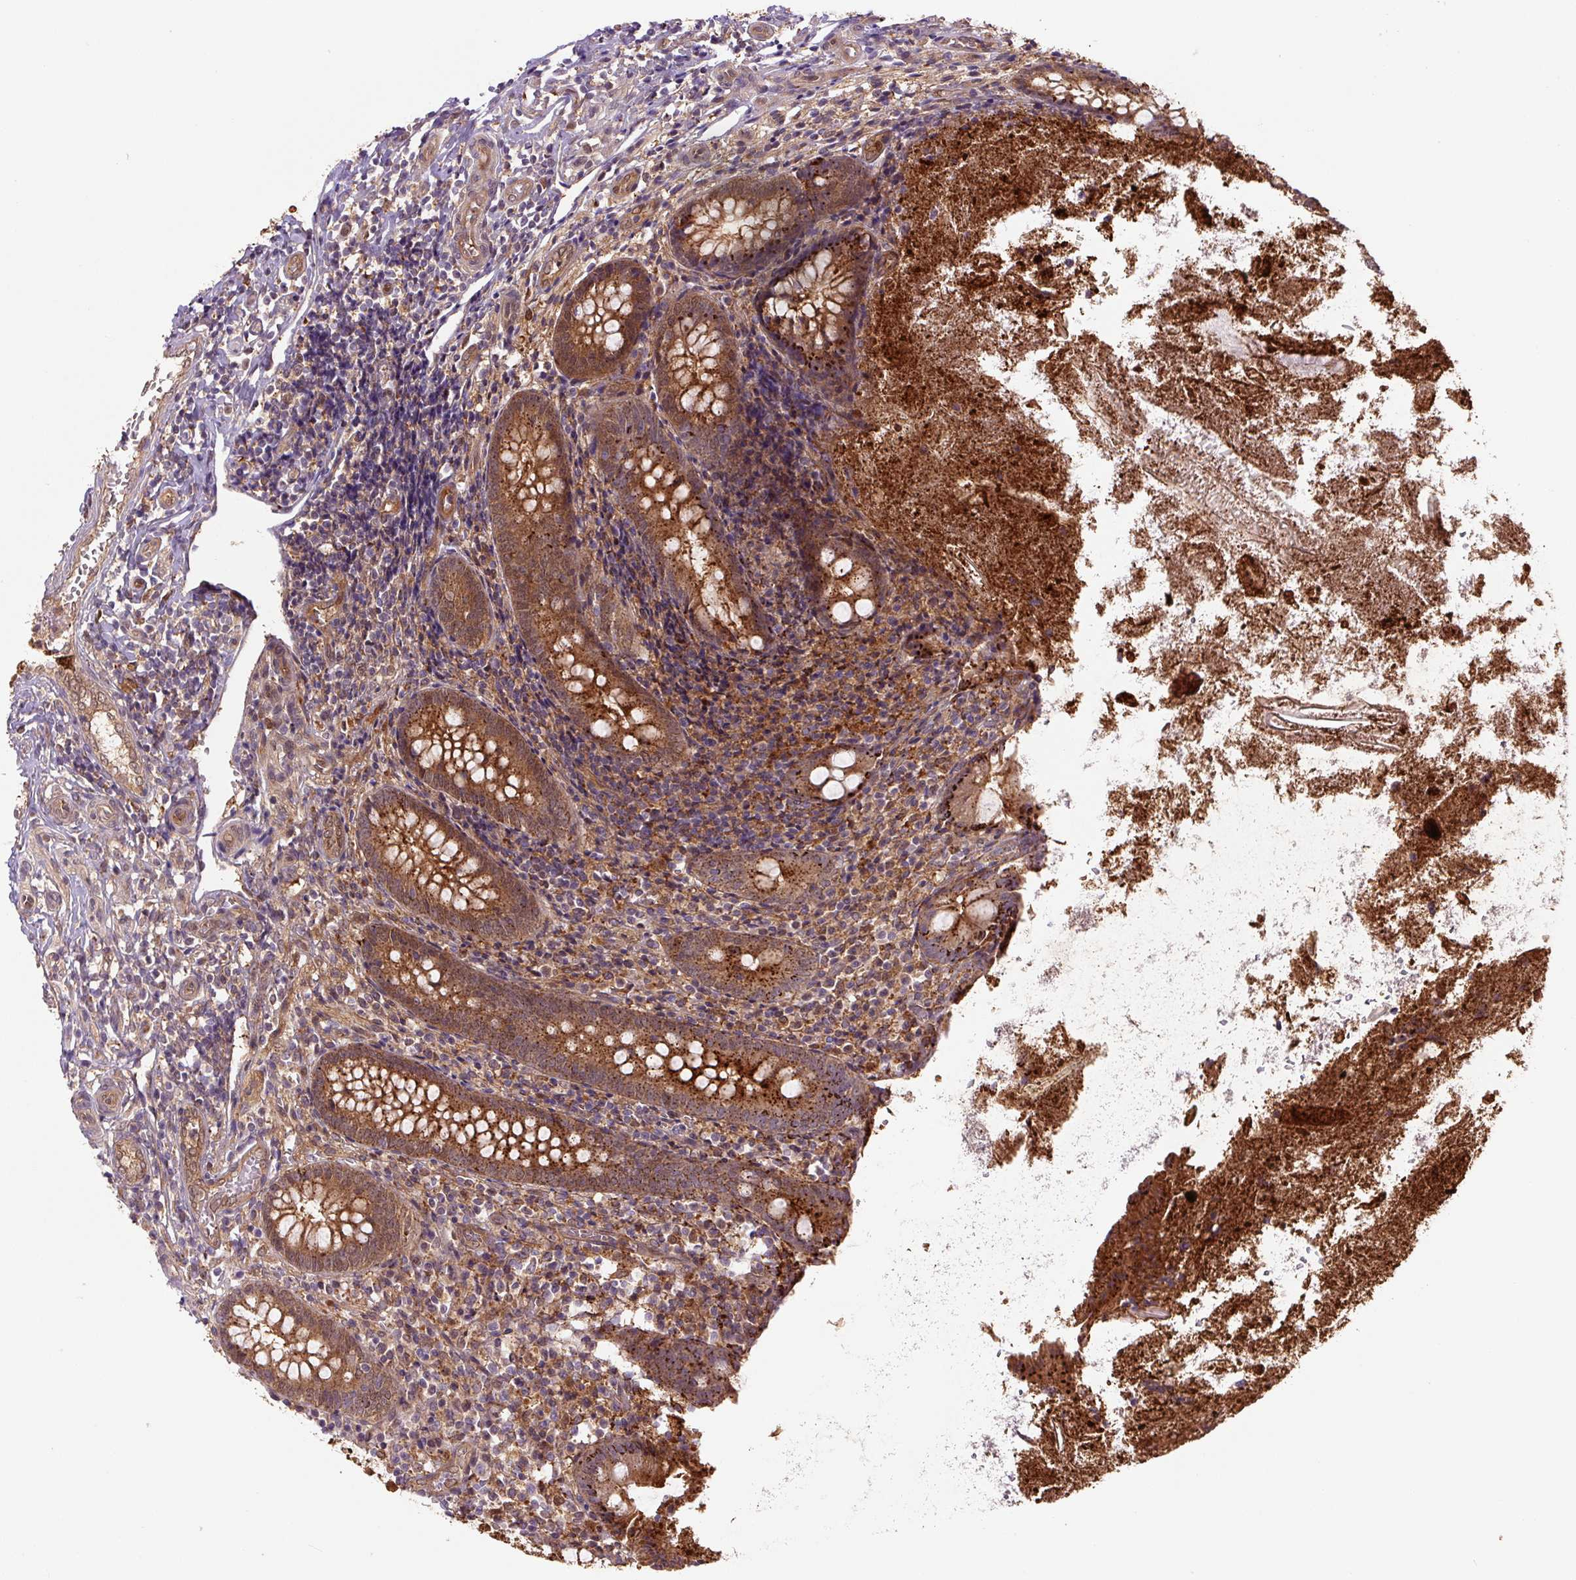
{"staining": {"intensity": "strong", "quantity": ">75%", "location": "cytoplasmic/membranous"}, "tissue": "appendix", "cell_type": "Glandular cells", "image_type": "normal", "snomed": [{"axis": "morphology", "description": "Normal tissue, NOS"}, {"axis": "topography", "description": "Appendix"}], "caption": "The photomicrograph demonstrates immunohistochemical staining of benign appendix. There is strong cytoplasmic/membranous positivity is seen in about >75% of glandular cells.", "gene": "ZSWIM7", "patient": {"sex": "female", "age": 17}}